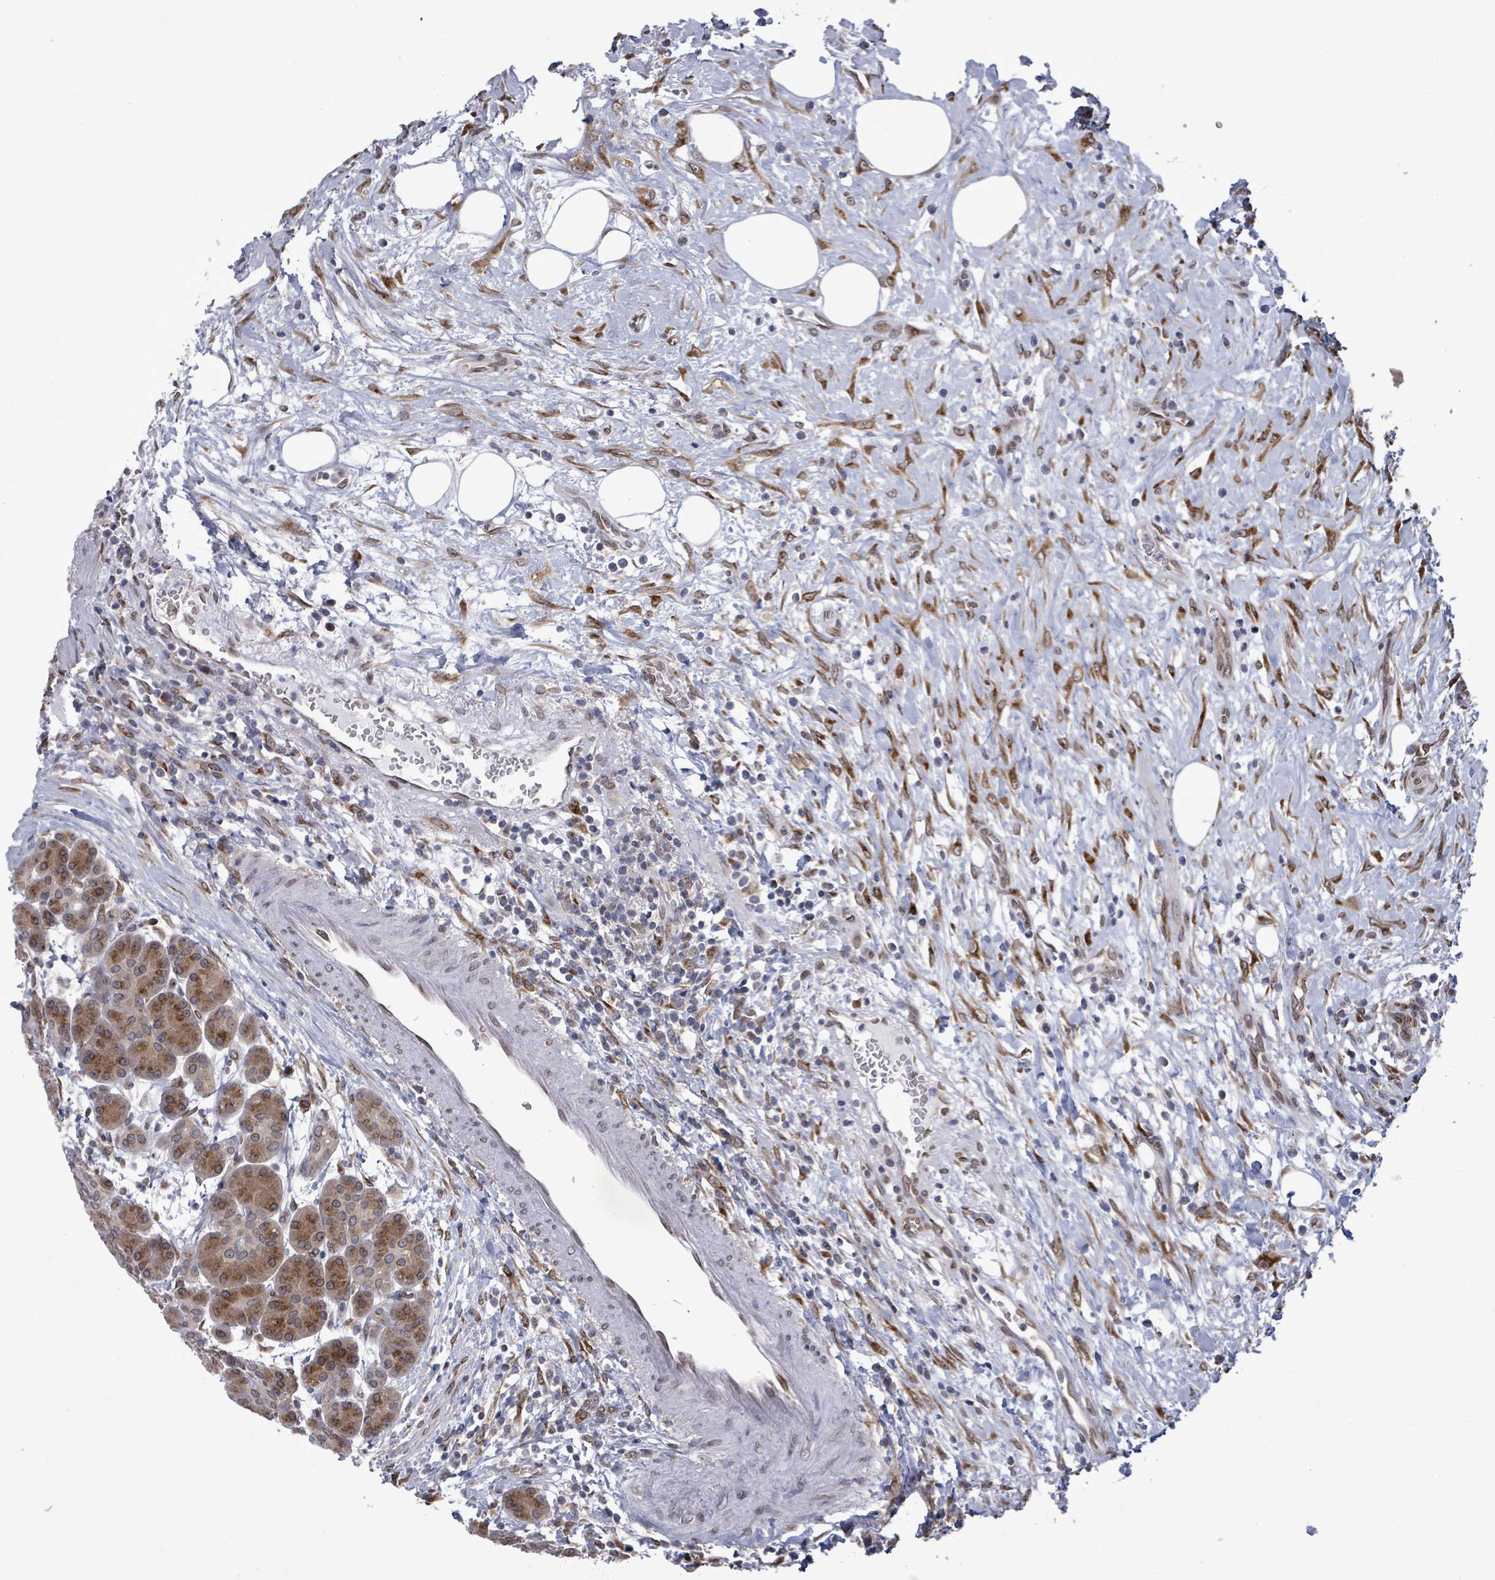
{"staining": {"intensity": "strong", "quantity": "25%-75%", "location": "cytoplasmic/membranous"}, "tissue": "pancreas", "cell_type": "Exocrine glandular cells", "image_type": "normal", "snomed": [{"axis": "morphology", "description": "Normal tissue, NOS"}, {"axis": "topography", "description": "Pancreas"}], "caption": "This photomicrograph reveals IHC staining of benign human pancreas, with high strong cytoplasmic/membranous staining in approximately 25%-75% of exocrine glandular cells.", "gene": "ARFGAP1", "patient": {"sex": "male", "age": 63}}